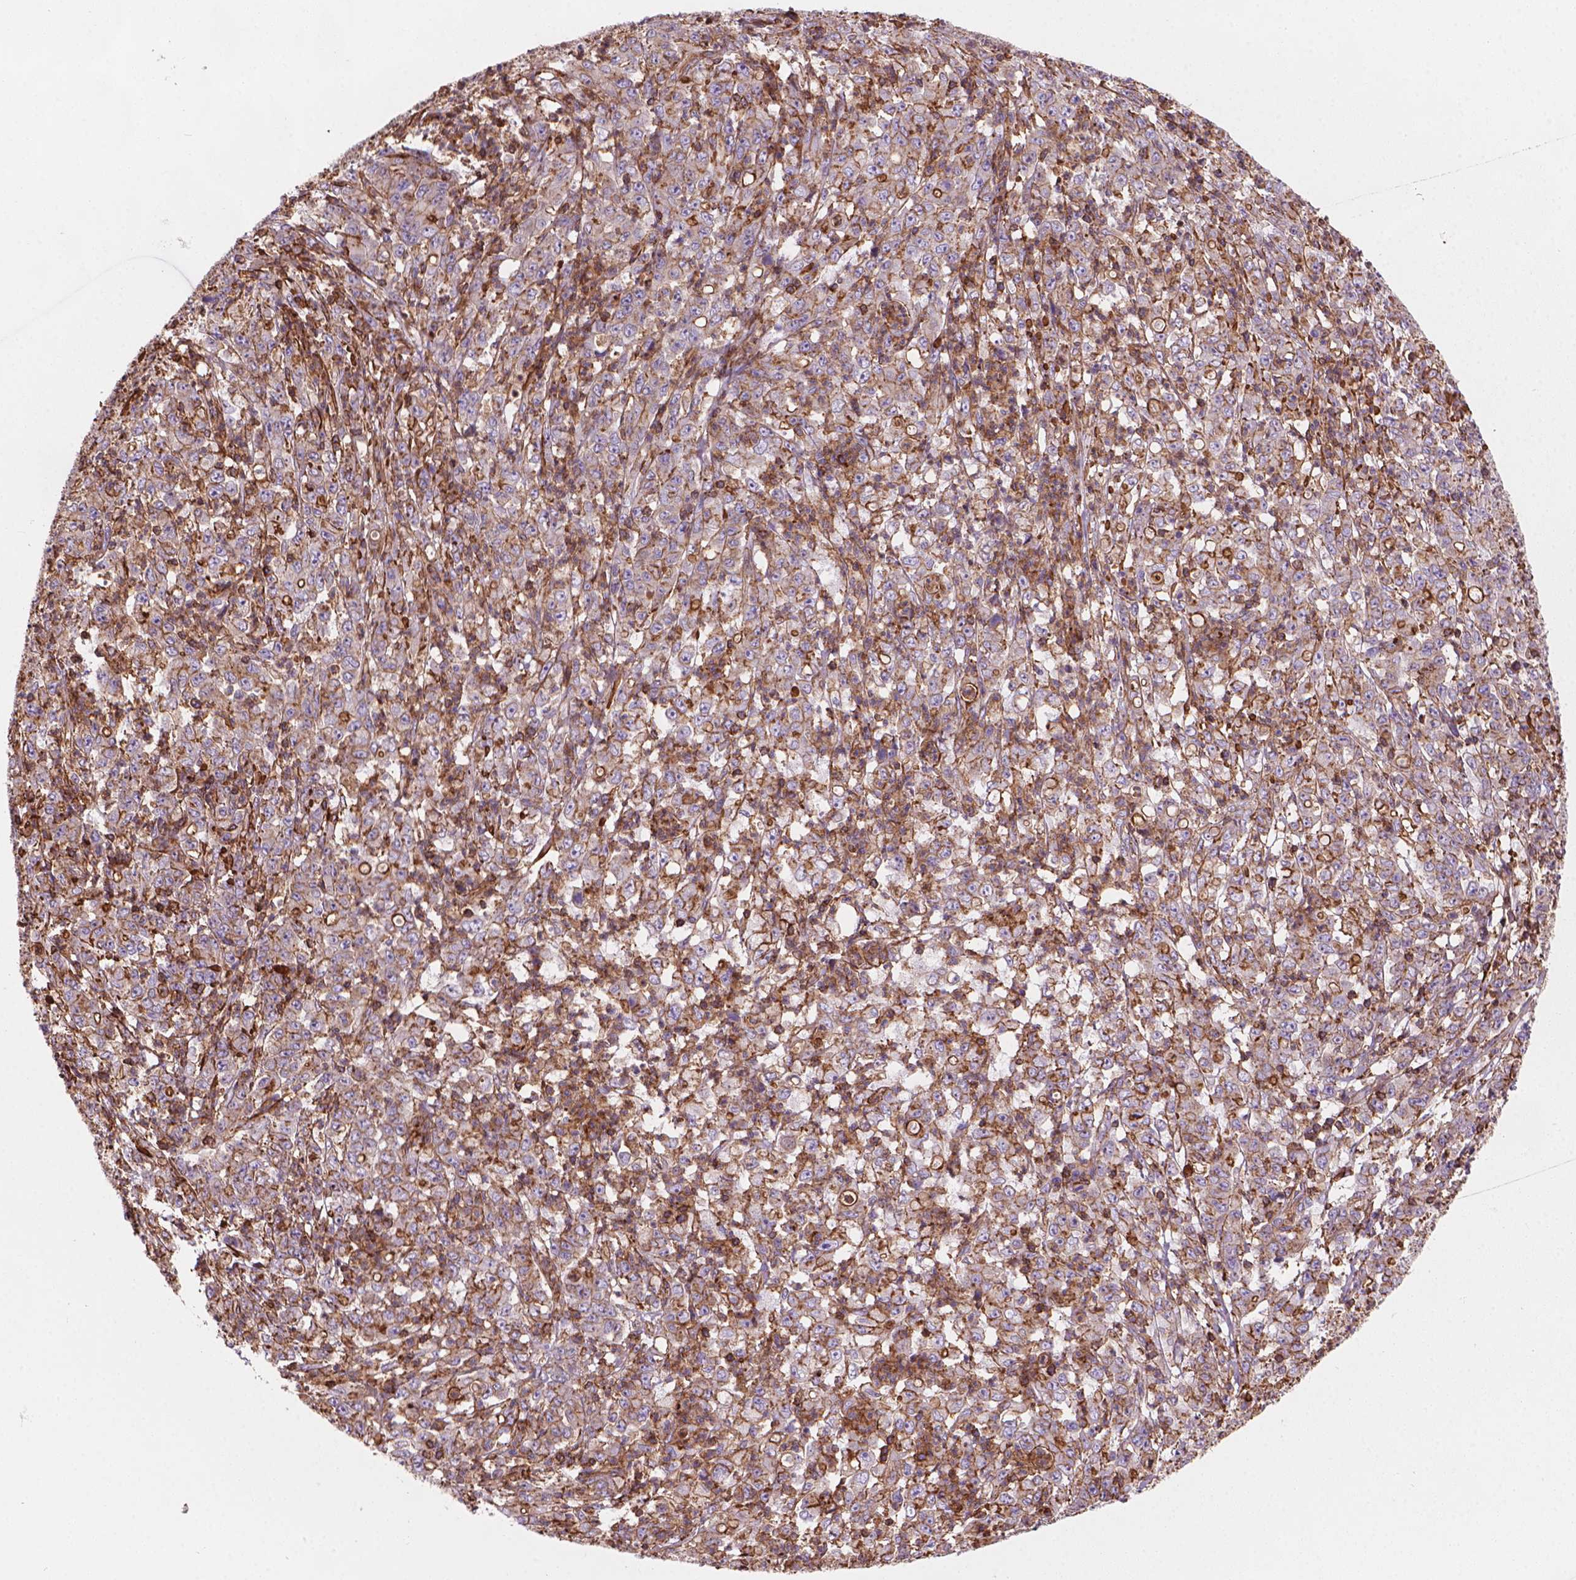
{"staining": {"intensity": "moderate", "quantity": "<25%", "location": "cytoplasmic/membranous"}, "tissue": "stomach cancer", "cell_type": "Tumor cells", "image_type": "cancer", "snomed": [{"axis": "morphology", "description": "Adenocarcinoma, NOS"}, {"axis": "topography", "description": "Stomach, lower"}], "caption": "A brown stain highlights moderate cytoplasmic/membranous staining of a protein in human adenocarcinoma (stomach) tumor cells. Nuclei are stained in blue.", "gene": "PATJ", "patient": {"sex": "female", "age": 71}}